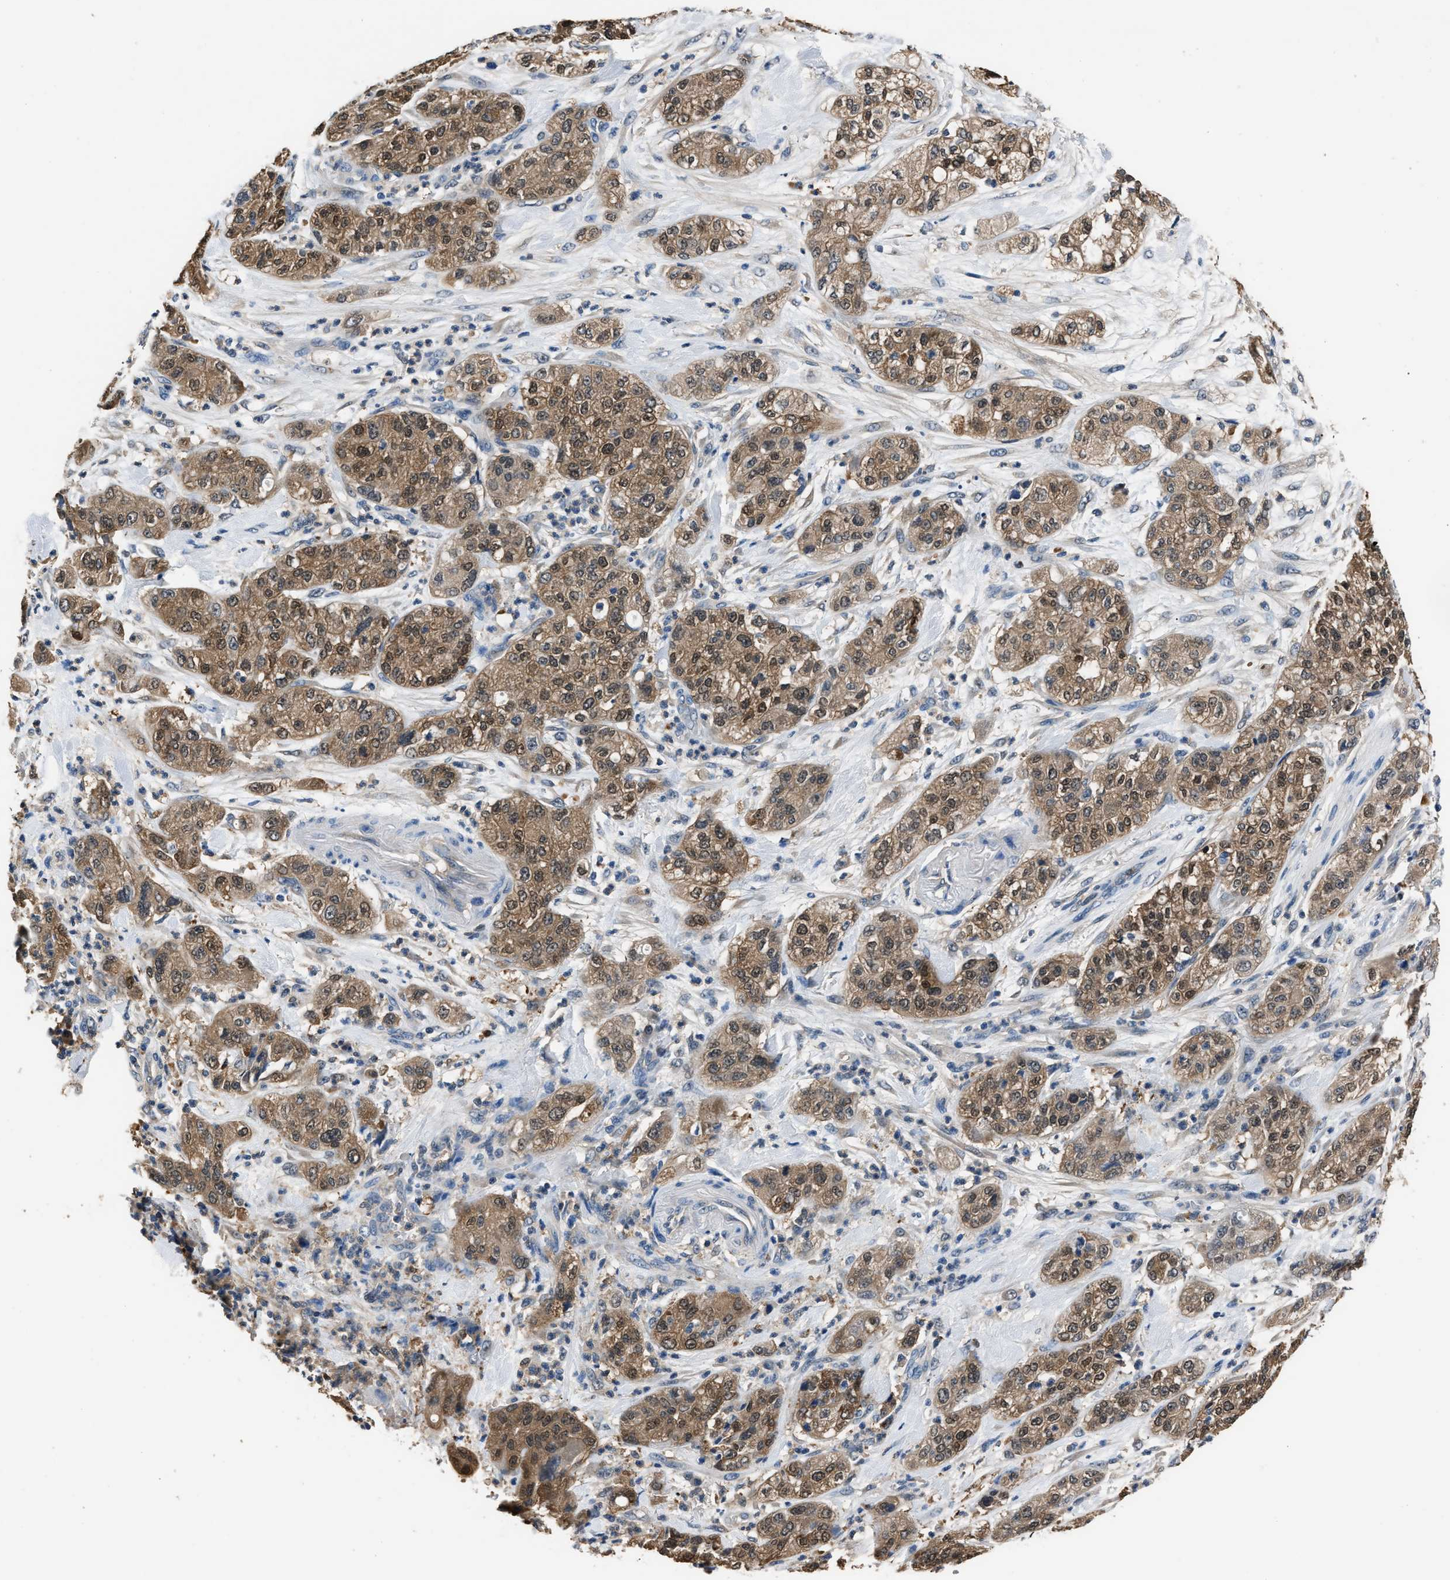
{"staining": {"intensity": "moderate", "quantity": ">75%", "location": "cytoplasmic/membranous"}, "tissue": "pancreatic cancer", "cell_type": "Tumor cells", "image_type": "cancer", "snomed": [{"axis": "morphology", "description": "Adenocarcinoma, NOS"}, {"axis": "topography", "description": "Pancreas"}], "caption": "An image showing moderate cytoplasmic/membranous positivity in approximately >75% of tumor cells in pancreatic cancer, as visualized by brown immunohistochemical staining.", "gene": "GSTP1", "patient": {"sex": "female", "age": 78}}